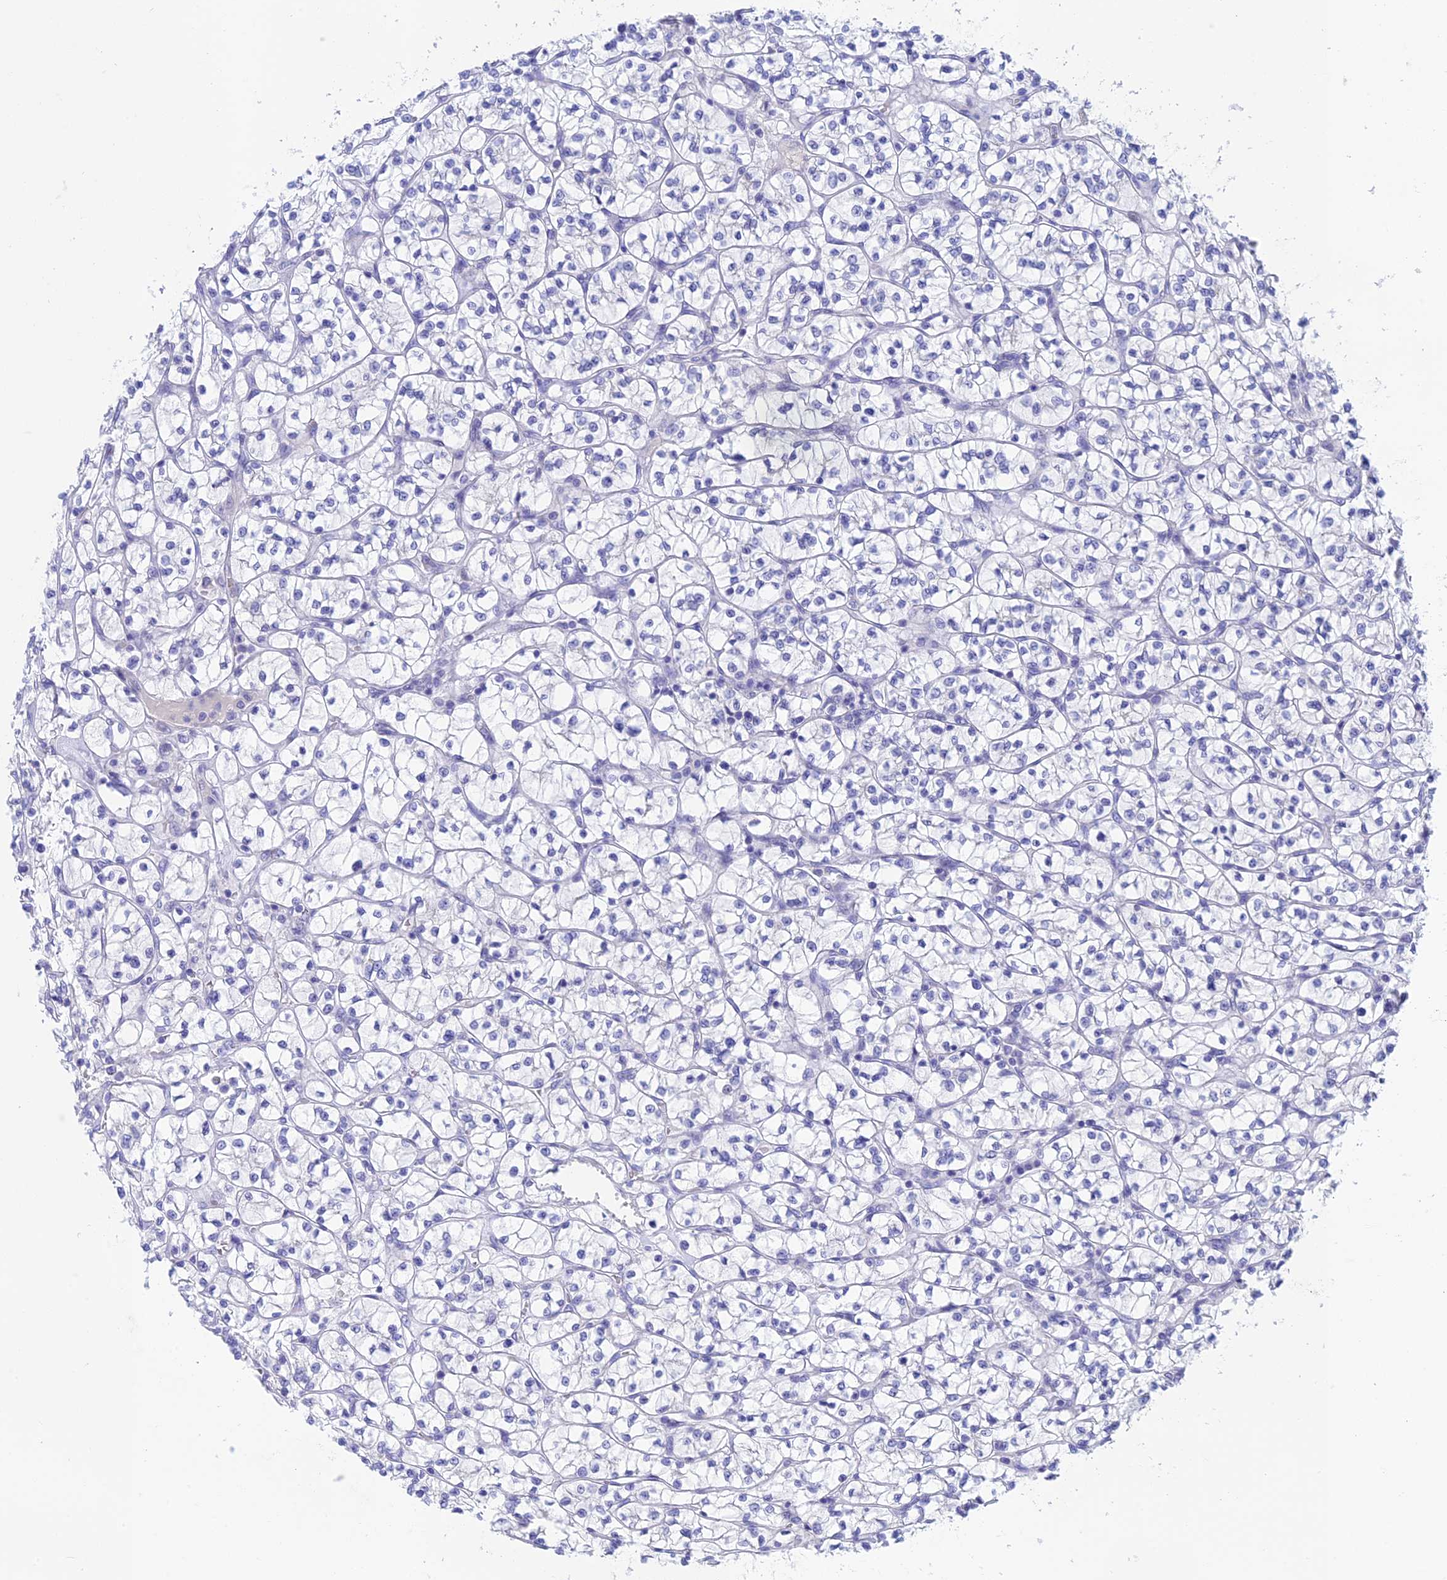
{"staining": {"intensity": "negative", "quantity": "none", "location": "none"}, "tissue": "renal cancer", "cell_type": "Tumor cells", "image_type": "cancer", "snomed": [{"axis": "morphology", "description": "Adenocarcinoma, NOS"}, {"axis": "topography", "description": "Kidney"}], "caption": "Image shows no protein positivity in tumor cells of renal cancer (adenocarcinoma) tissue.", "gene": "BTBD19", "patient": {"sex": "female", "age": 64}}